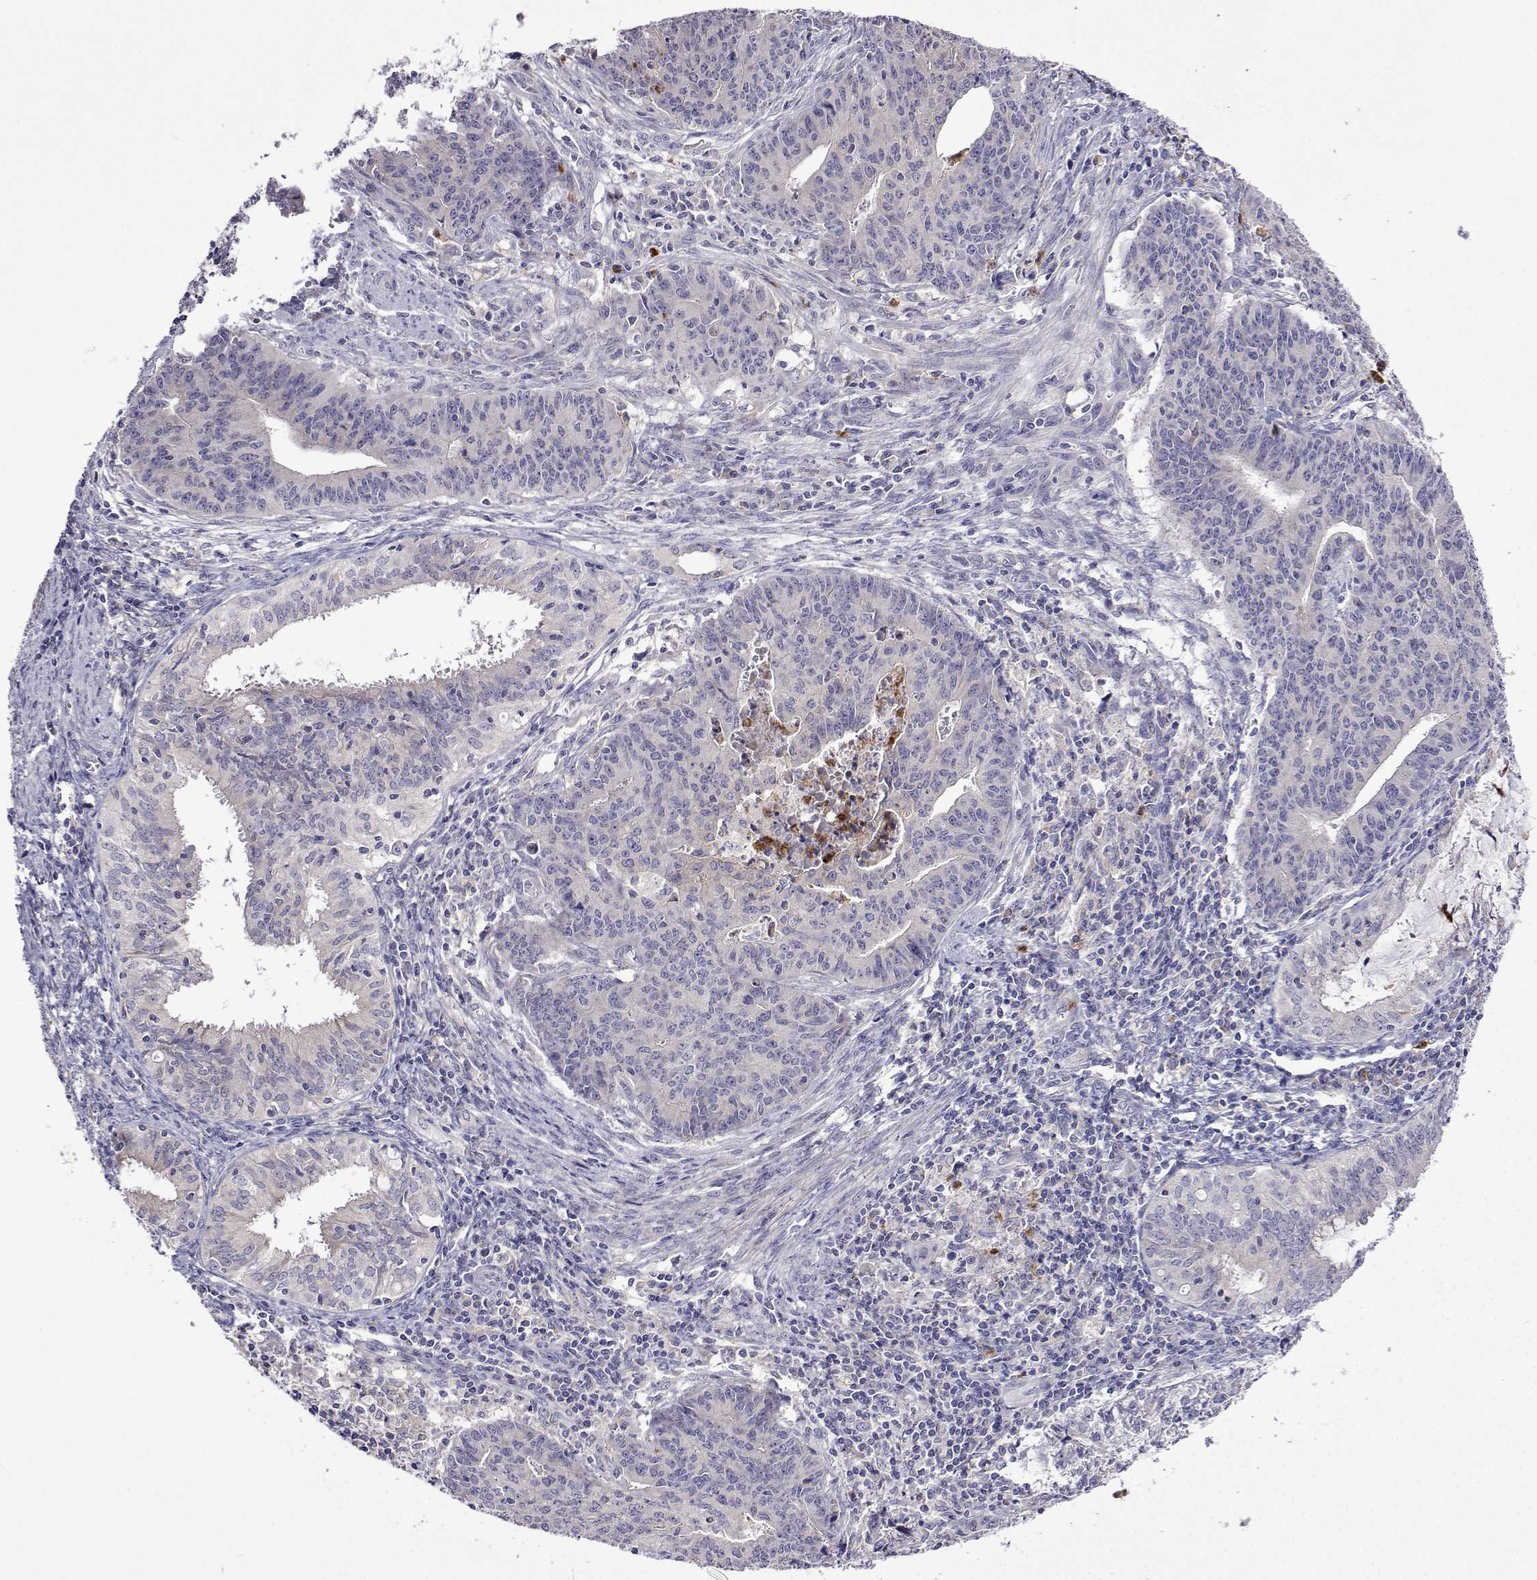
{"staining": {"intensity": "negative", "quantity": "none", "location": "none"}, "tissue": "endometrial cancer", "cell_type": "Tumor cells", "image_type": "cancer", "snomed": [{"axis": "morphology", "description": "Adenocarcinoma, NOS"}, {"axis": "topography", "description": "Endometrium"}], "caption": "A photomicrograph of endometrial cancer (adenocarcinoma) stained for a protein demonstrates no brown staining in tumor cells.", "gene": "SULT2A1", "patient": {"sex": "female", "age": 59}}